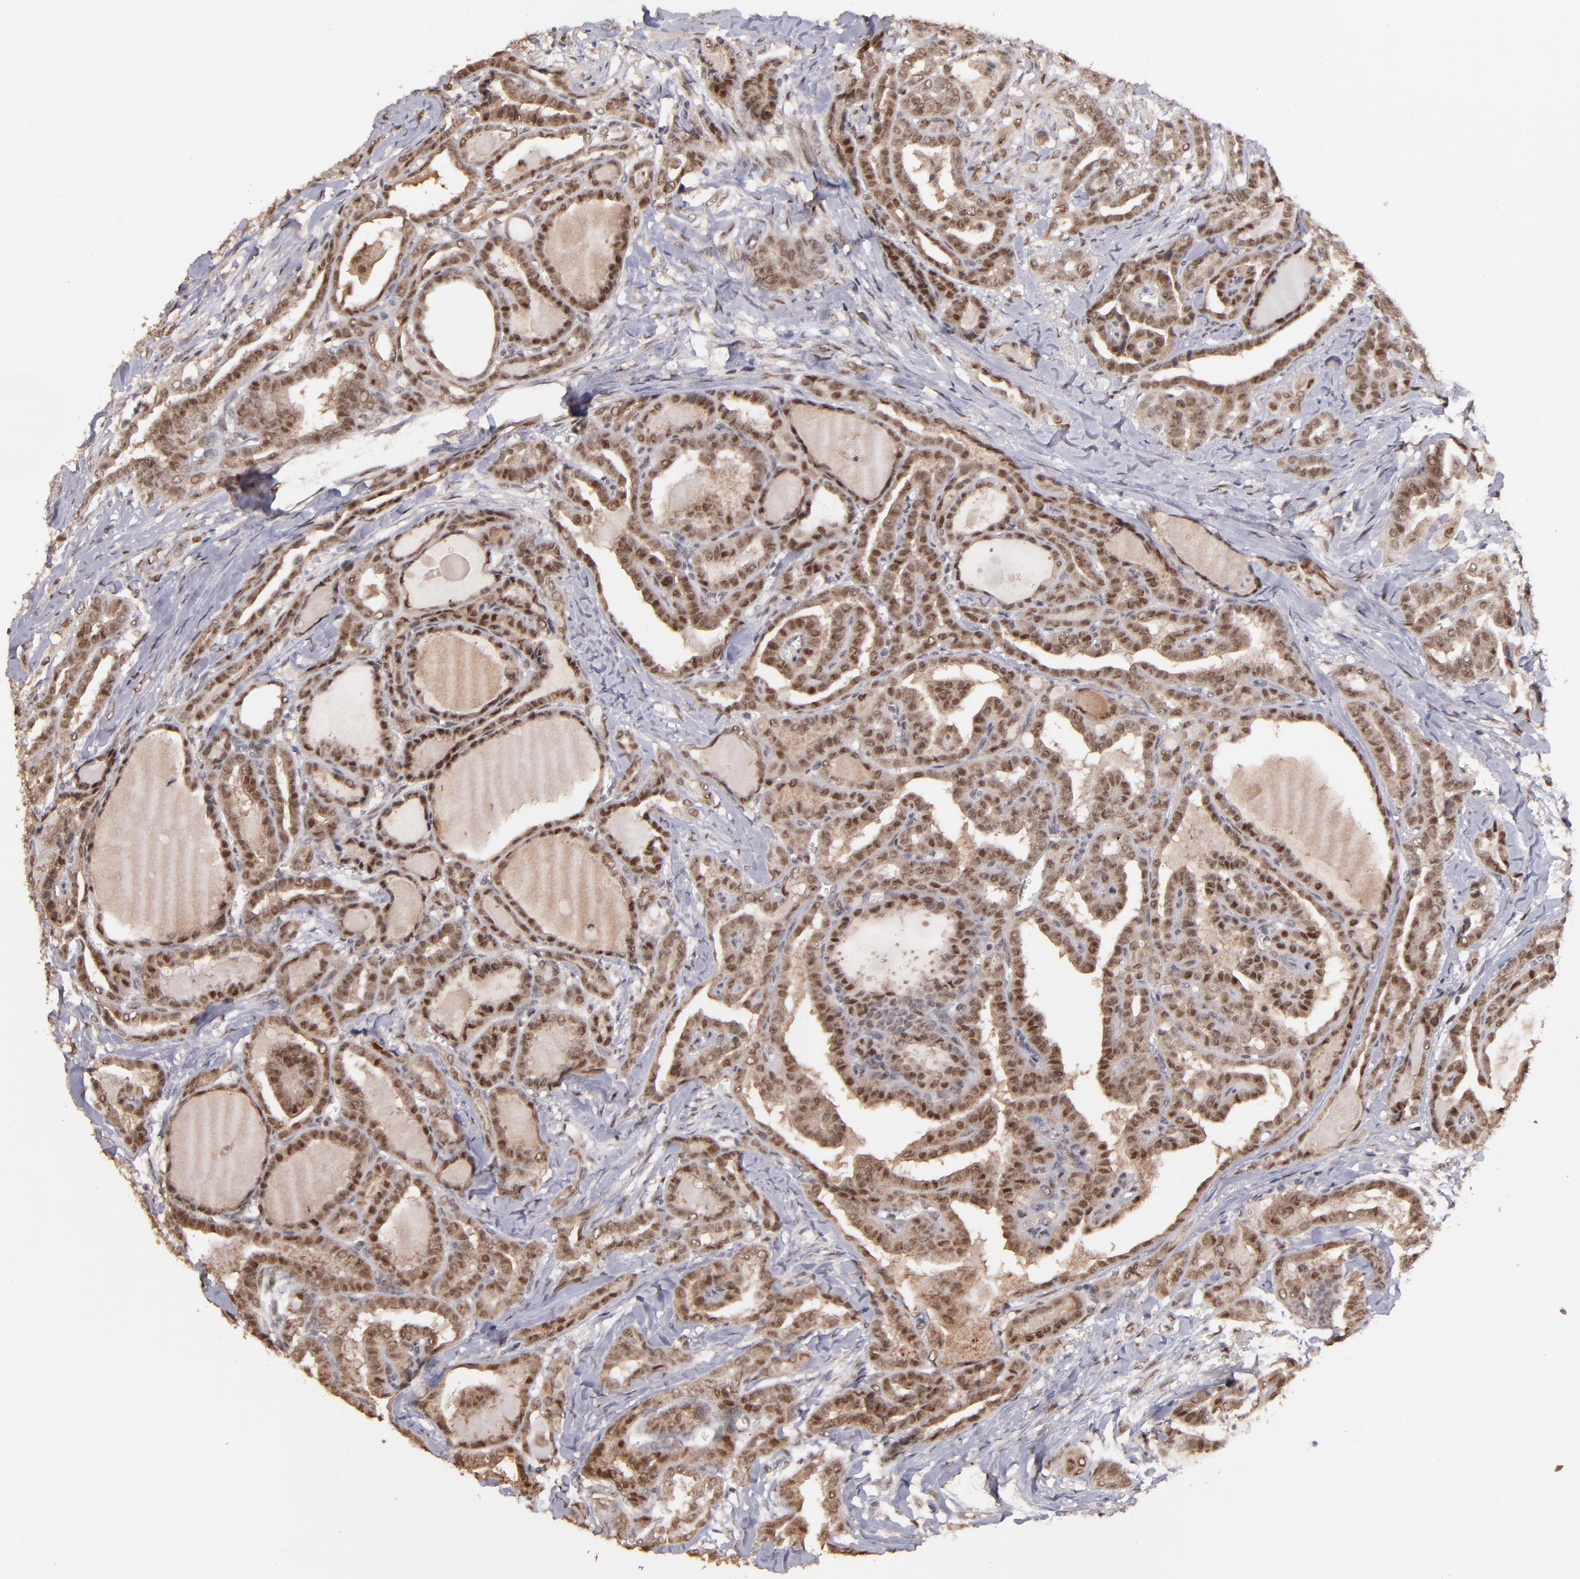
{"staining": {"intensity": "moderate", "quantity": ">75%", "location": "cytoplasmic/membranous,nuclear"}, "tissue": "thyroid cancer", "cell_type": "Tumor cells", "image_type": "cancer", "snomed": [{"axis": "morphology", "description": "Carcinoma, NOS"}, {"axis": "topography", "description": "Thyroid gland"}], "caption": "Tumor cells display medium levels of moderate cytoplasmic/membranous and nuclear staining in approximately >75% of cells in thyroid carcinoma.", "gene": "EAPP", "patient": {"sex": "female", "age": 91}}